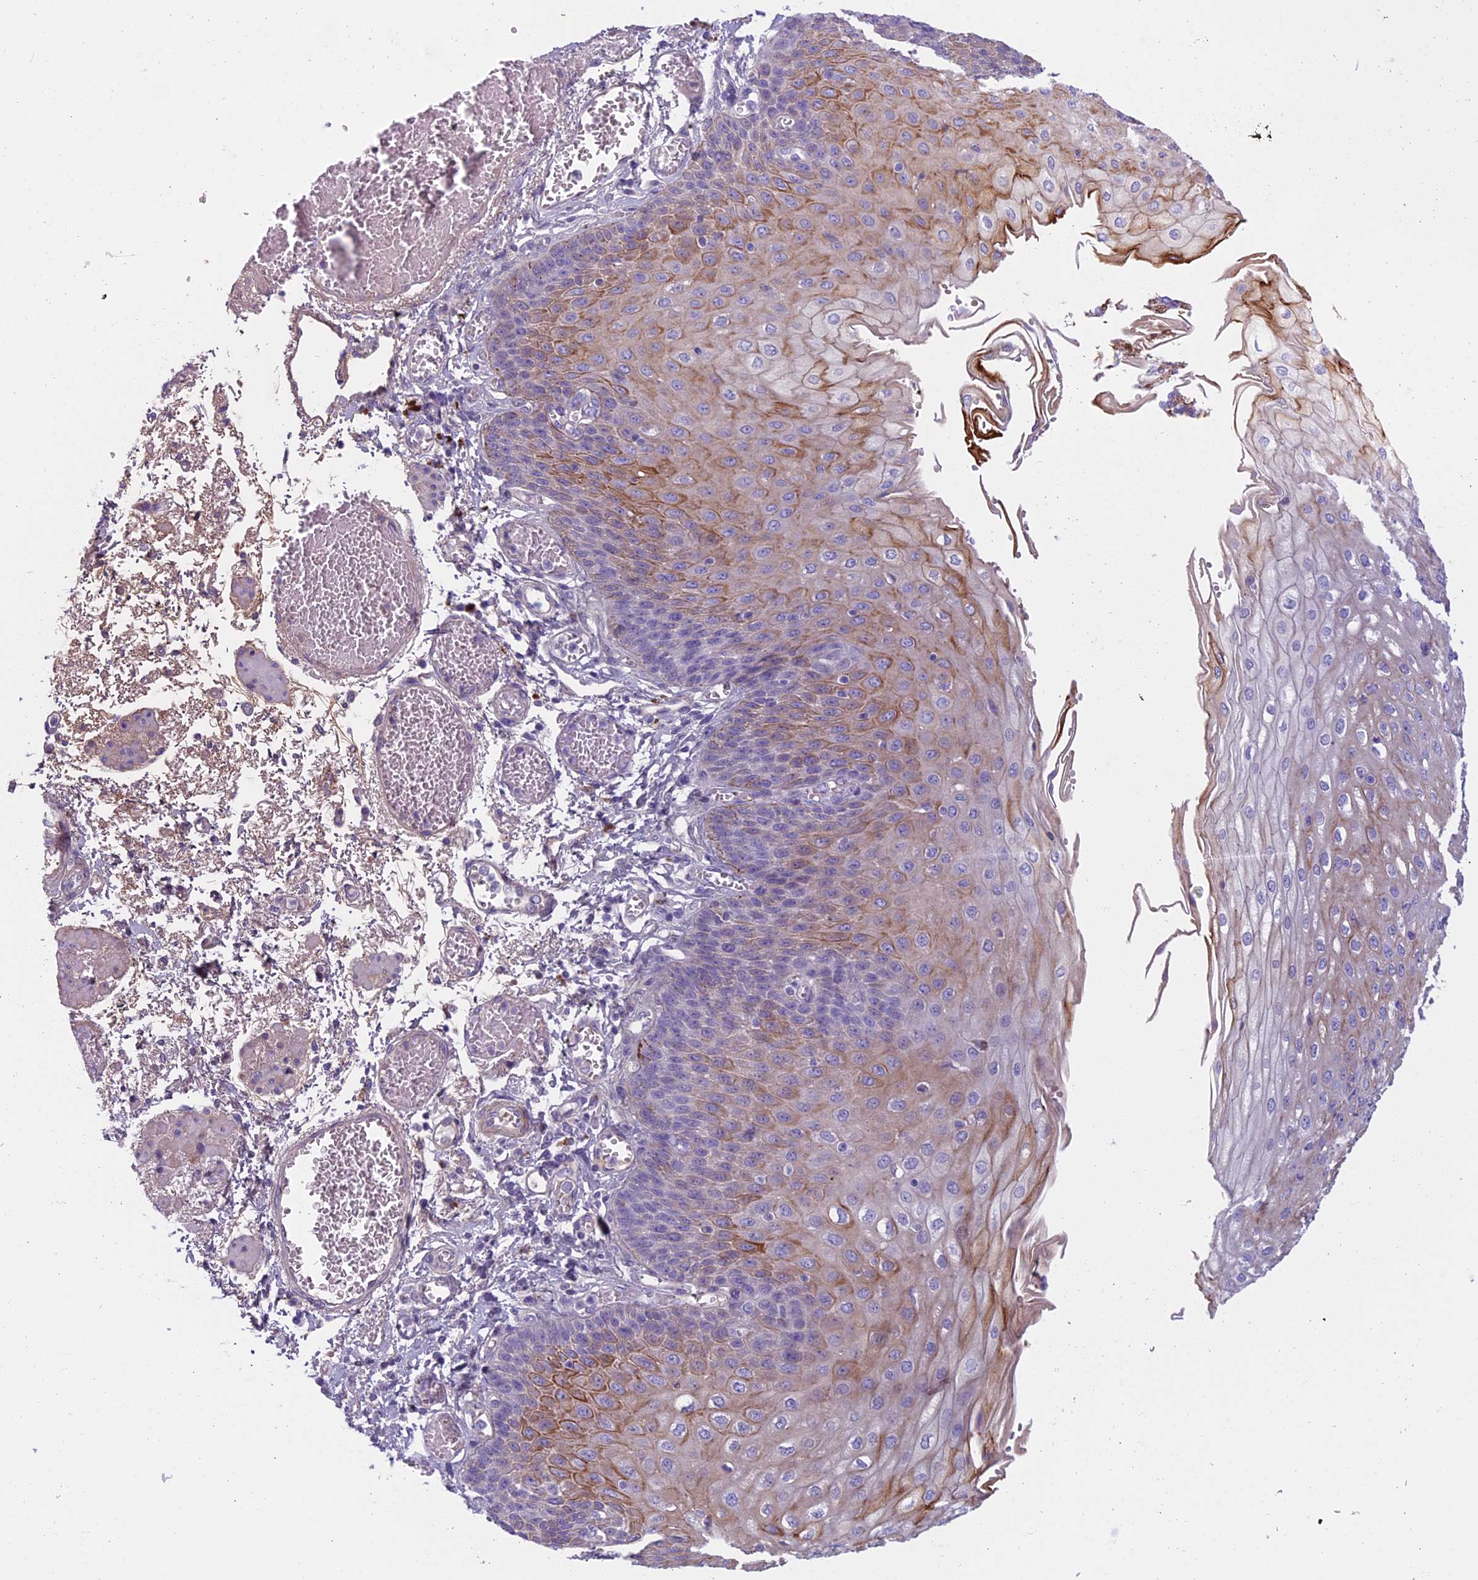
{"staining": {"intensity": "moderate", "quantity": "<25%", "location": "cytoplasmic/membranous"}, "tissue": "esophagus", "cell_type": "Squamous epithelial cells", "image_type": "normal", "snomed": [{"axis": "morphology", "description": "Normal tissue, NOS"}, {"axis": "topography", "description": "Esophagus"}], "caption": "Squamous epithelial cells reveal moderate cytoplasmic/membranous expression in about <25% of cells in benign esophagus. The protein is stained brown, and the nuclei are stained in blue (DAB (3,3'-diaminobenzidine) IHC with brightfield microscopy, high magnification).", "gene": "ANGPTL2", "patient": {"sex": "male", "age": 81}}